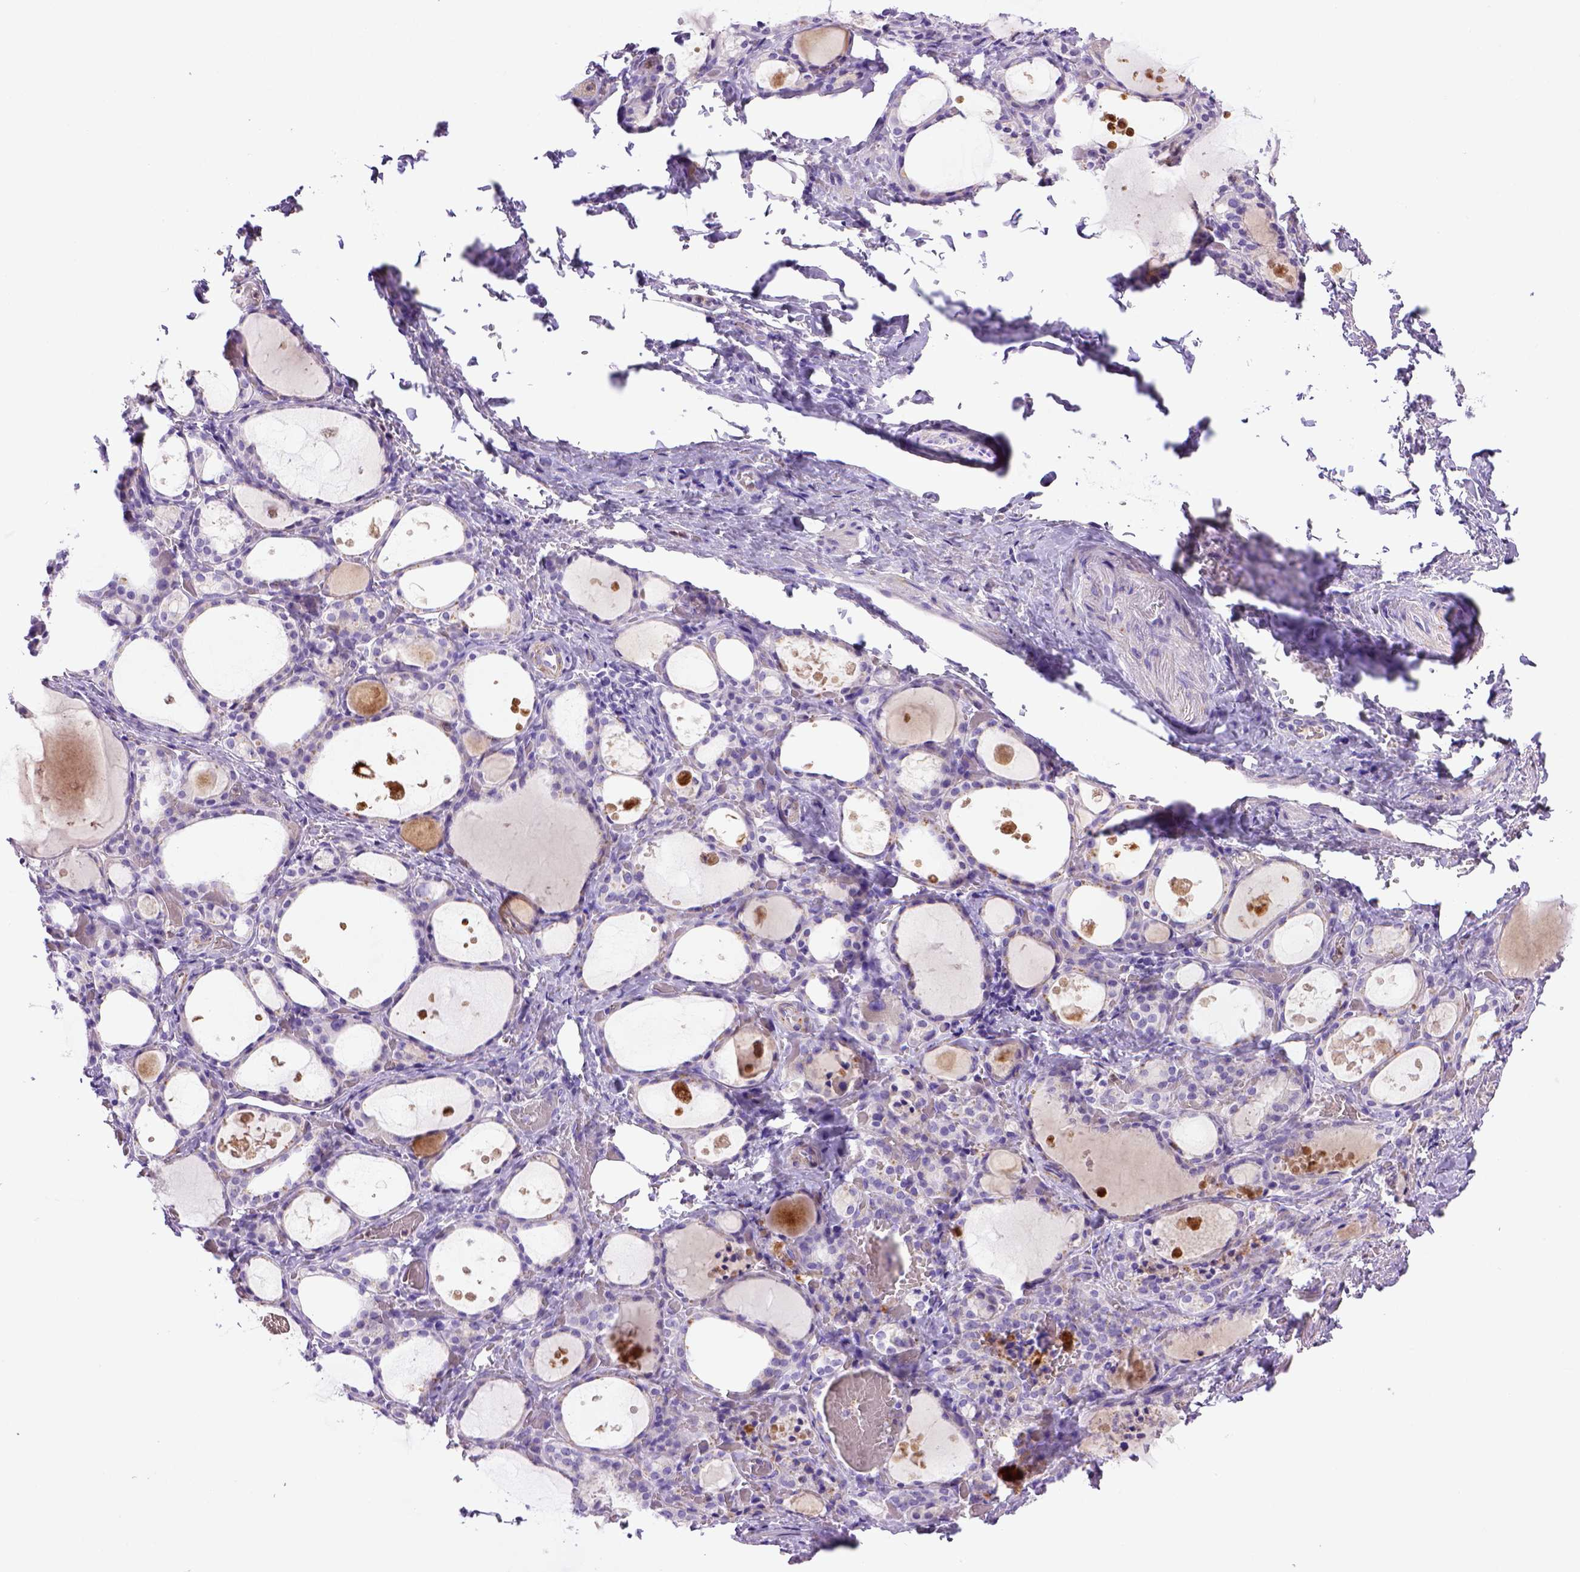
{"staining": {"intensity": "negative", "quantity": "none", "location": "none"}, "tissue": "thyroid gland", "cell_type": "Glandular cells", "image_type": "normal", "snomed": [{"axis": "morphology", "description": "Normal tissue, NOS"}, {"axis": "topography", "description": "Thyroid gland"}], "caption": "High power microscopy image of an immunohistochemistry histopathology image of normal thyroid gland, revealing no significant staining in glandular cells. Nuclei are stained in blue.", "gene": "BAAT", "patient": {"sex": "male", "age": 68}}